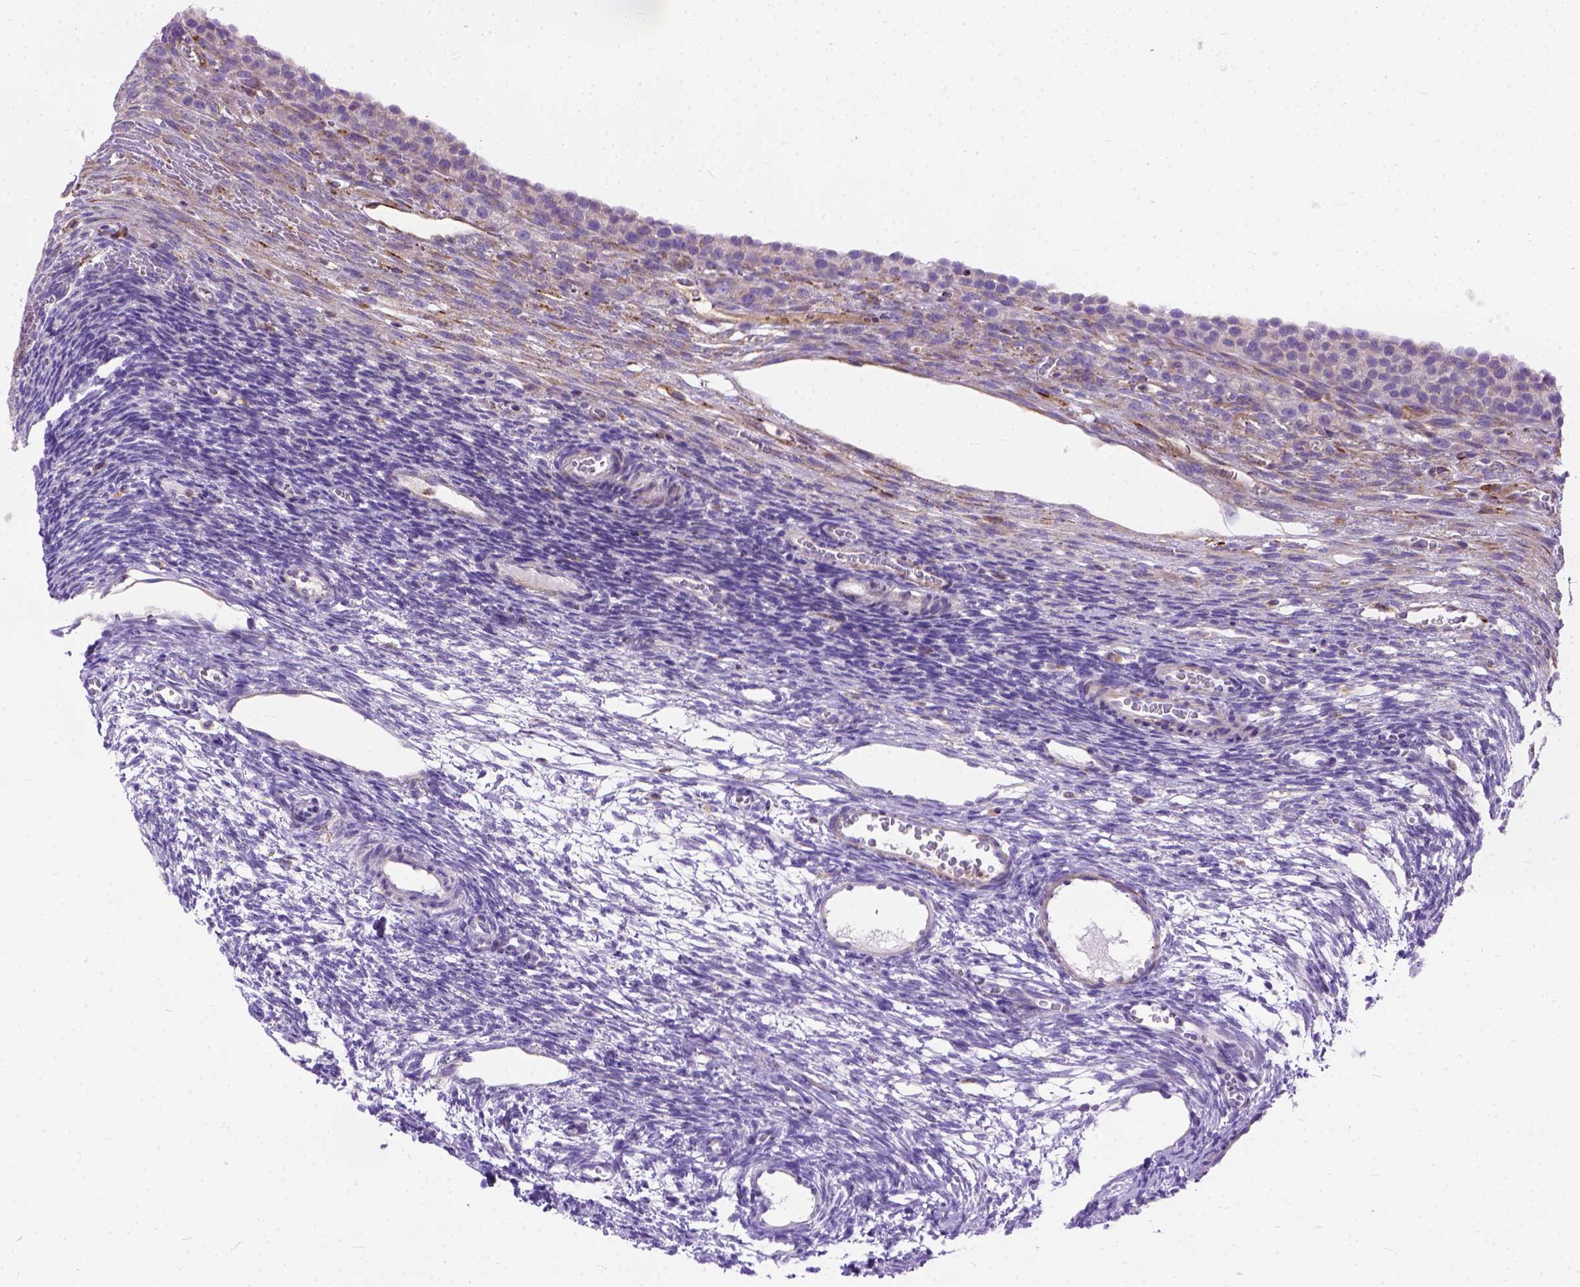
{"staining": {"intensity": "moderate", "quantity": "25%-75%", "location": "cytoplasmic/membranous"}, "tissue": "ovary", "cell_type": "Follicle cells", "image_type": "normal", "snomed": [{"axis": "morphology", "description": "Normal tissue, NOS"}, {"axis": "topography", "description": "Ovary"}], "caption": "Immunohistochemistry (IHC) photomicrograph of benign ovary stained for a protein (brown), which reveals medium levels of moderate cytoplasmic/membranous staining in approximately 25%-75% of follicle cells.", "gene": "PLK4", "patient": {"sex": "female", "age": 34}}